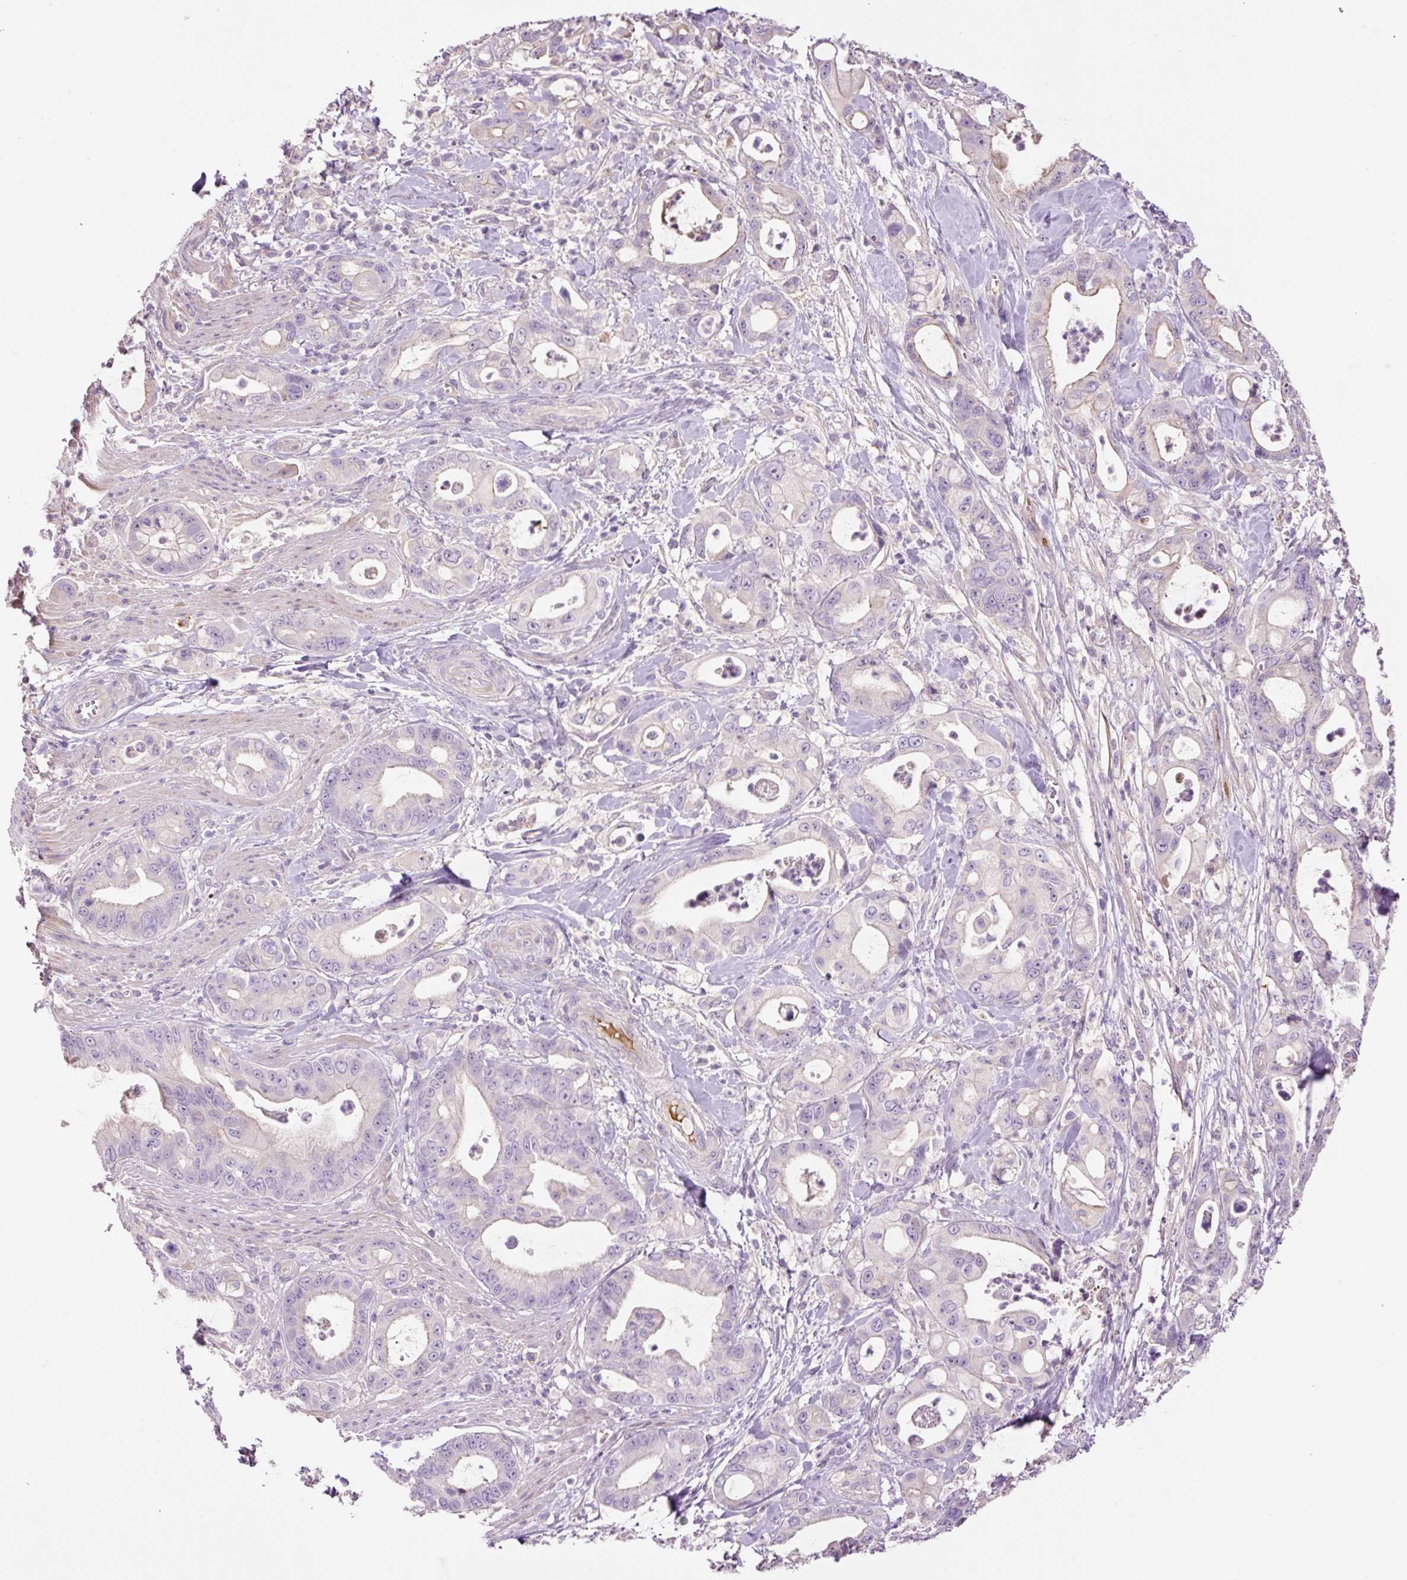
{"staining": {"intensity": "negative", "quantity": "none", "location": "none"}, "tissue": "pancreatic cancer", "cell_type": "Tumor cells", "image_type": "cancer", "snomed": [{"axis": "morphology", "description": "Adenocarcinoma, NOS"}, {"axis": "topography", "description": "Pancreas"}], "caption": "Immunohistochemistry (IHC) of human pancreatic cancer (adenocarcinoma) demonstrates no positivity in tumor cells.", "gene": "TMEM235", "patient": {"sex": "male", "age": 68}}